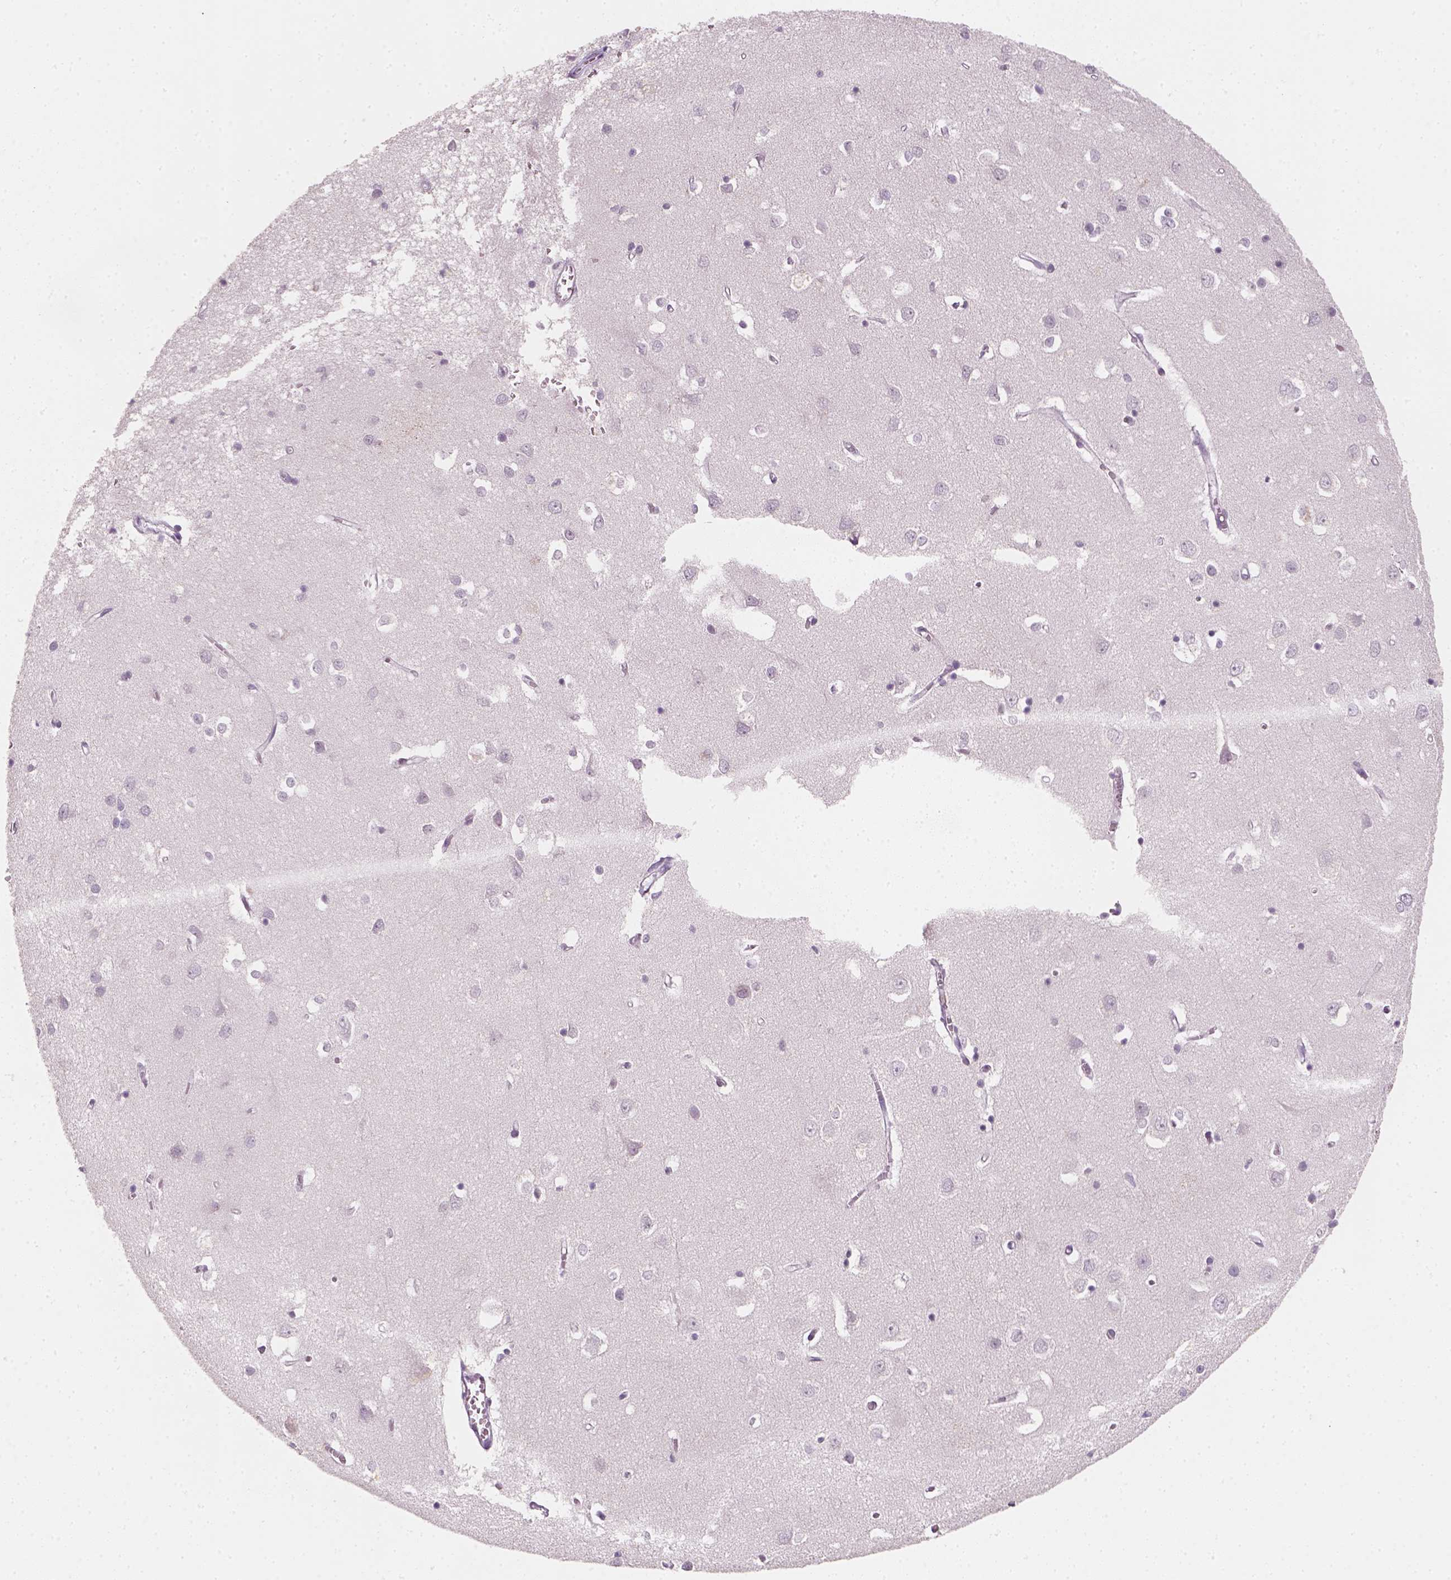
{"staining": {"intensity": "negative", "quantity": "none", "location": "none"}, "tissue": "cerebral cortex", "cell_type": "Endothelial cells", "image_type": "normal", "snomed": [{"axis": "morphology", "description": "Normal tissue, NOS"}, {"axis": "topography", "description": "Cerebral cortex"}], "caption": "The micrograph demonstrates no significant positivity in endothelial cells of cerebral cortex. (DAB (3,3'-diaminobenzidine) IHC visualized using brightfield microscopy, high magnification).", "gene": "TP53", "patient": {"sex": "male", "age": 70}}